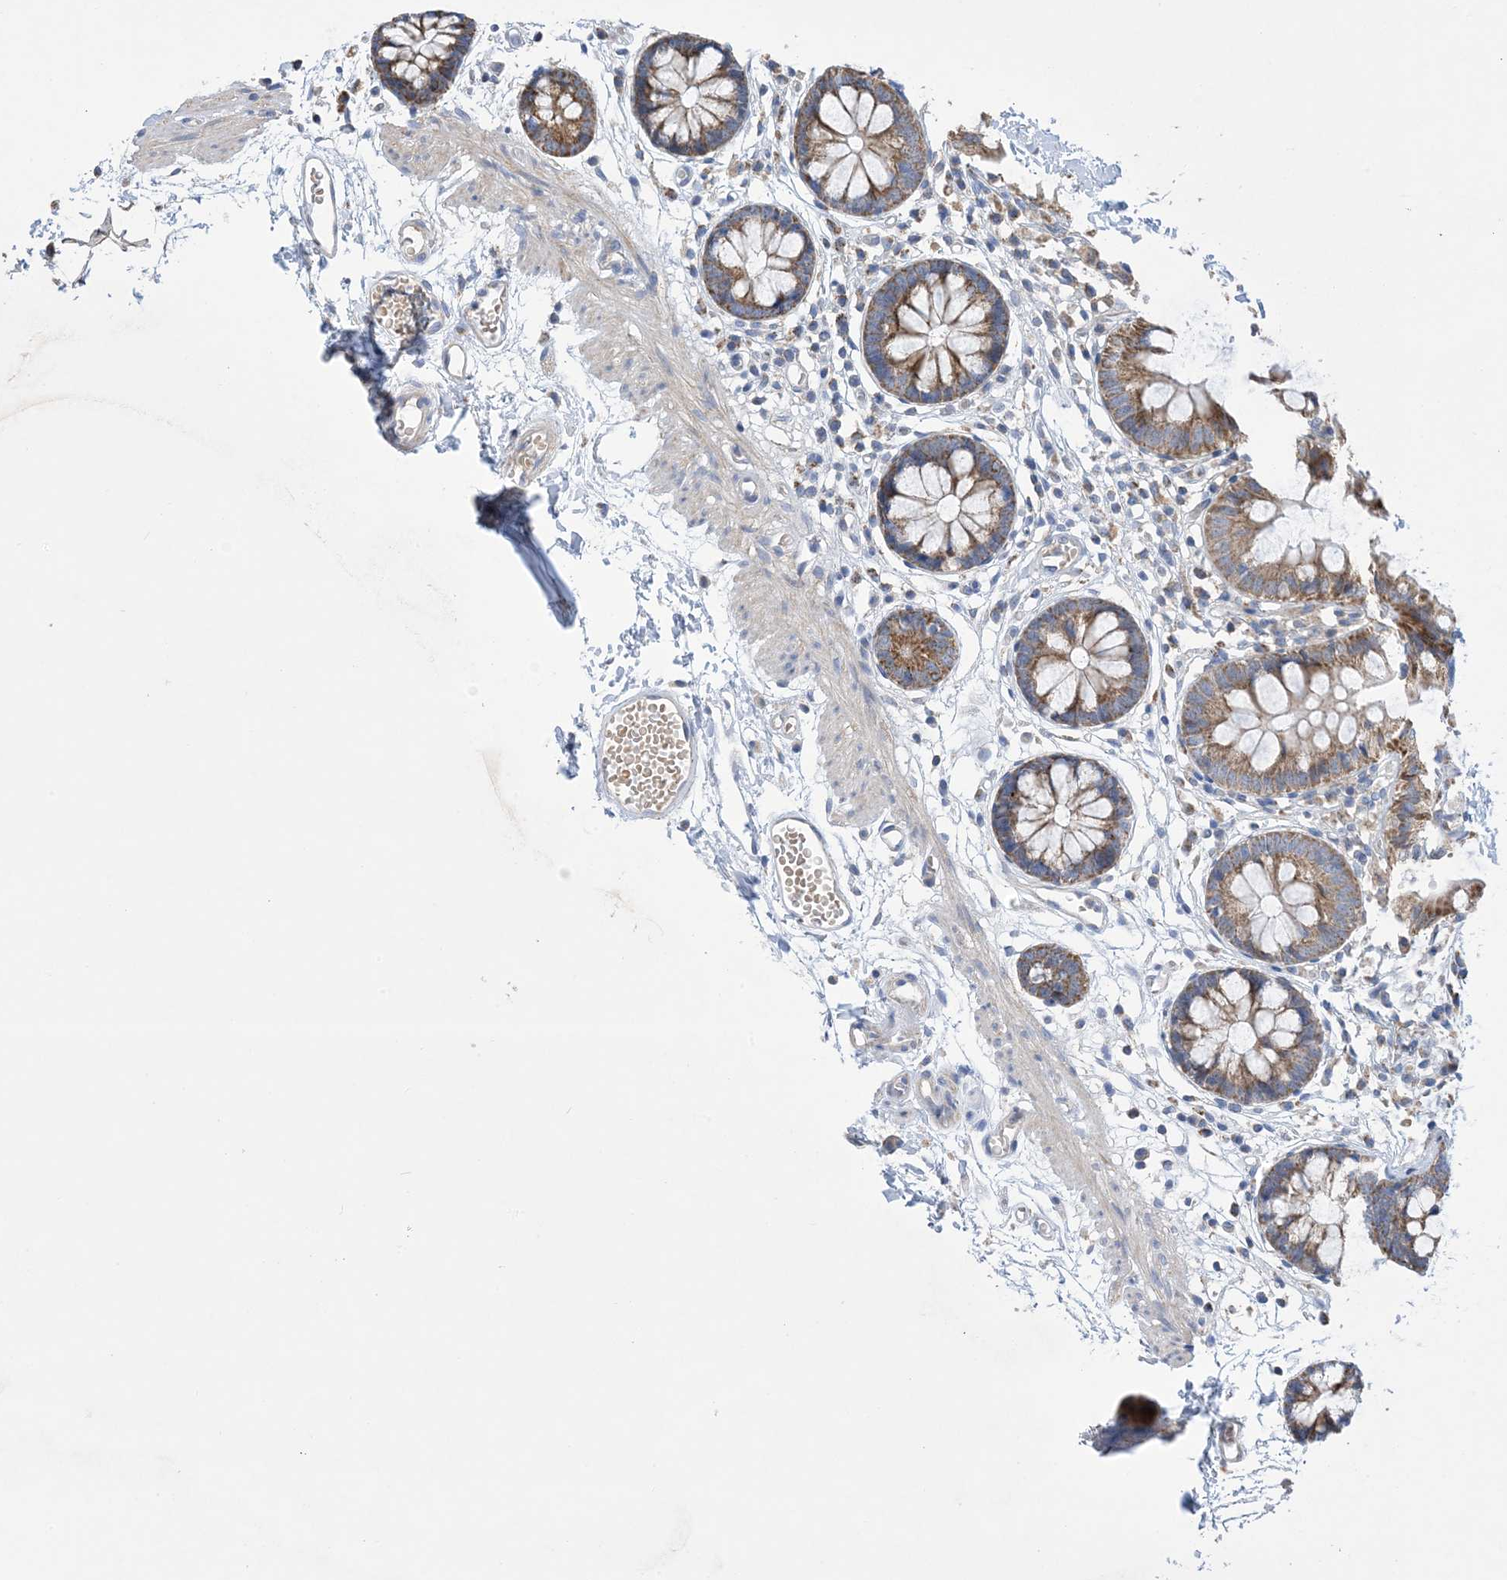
{"staining": {"intensity": "weak", "quantity": ">75%", "location": "cytoplasmic/membranous"}, "tissue": "colon", "cell_type": "Endothelial cells", "image_type": "normal", "snomed": [{"axis": "morphology", "description": "Normal tissue, NOS"}, {"axis": "topography", "description": "Colon"}], "caption": "Protein staining displays weak cytoplasmic/membranous staining in about >75% of endothelial cells in unremarkable colon.", "gene": "CLEC16A", "patient": {"sex": "male", "age": 56}}